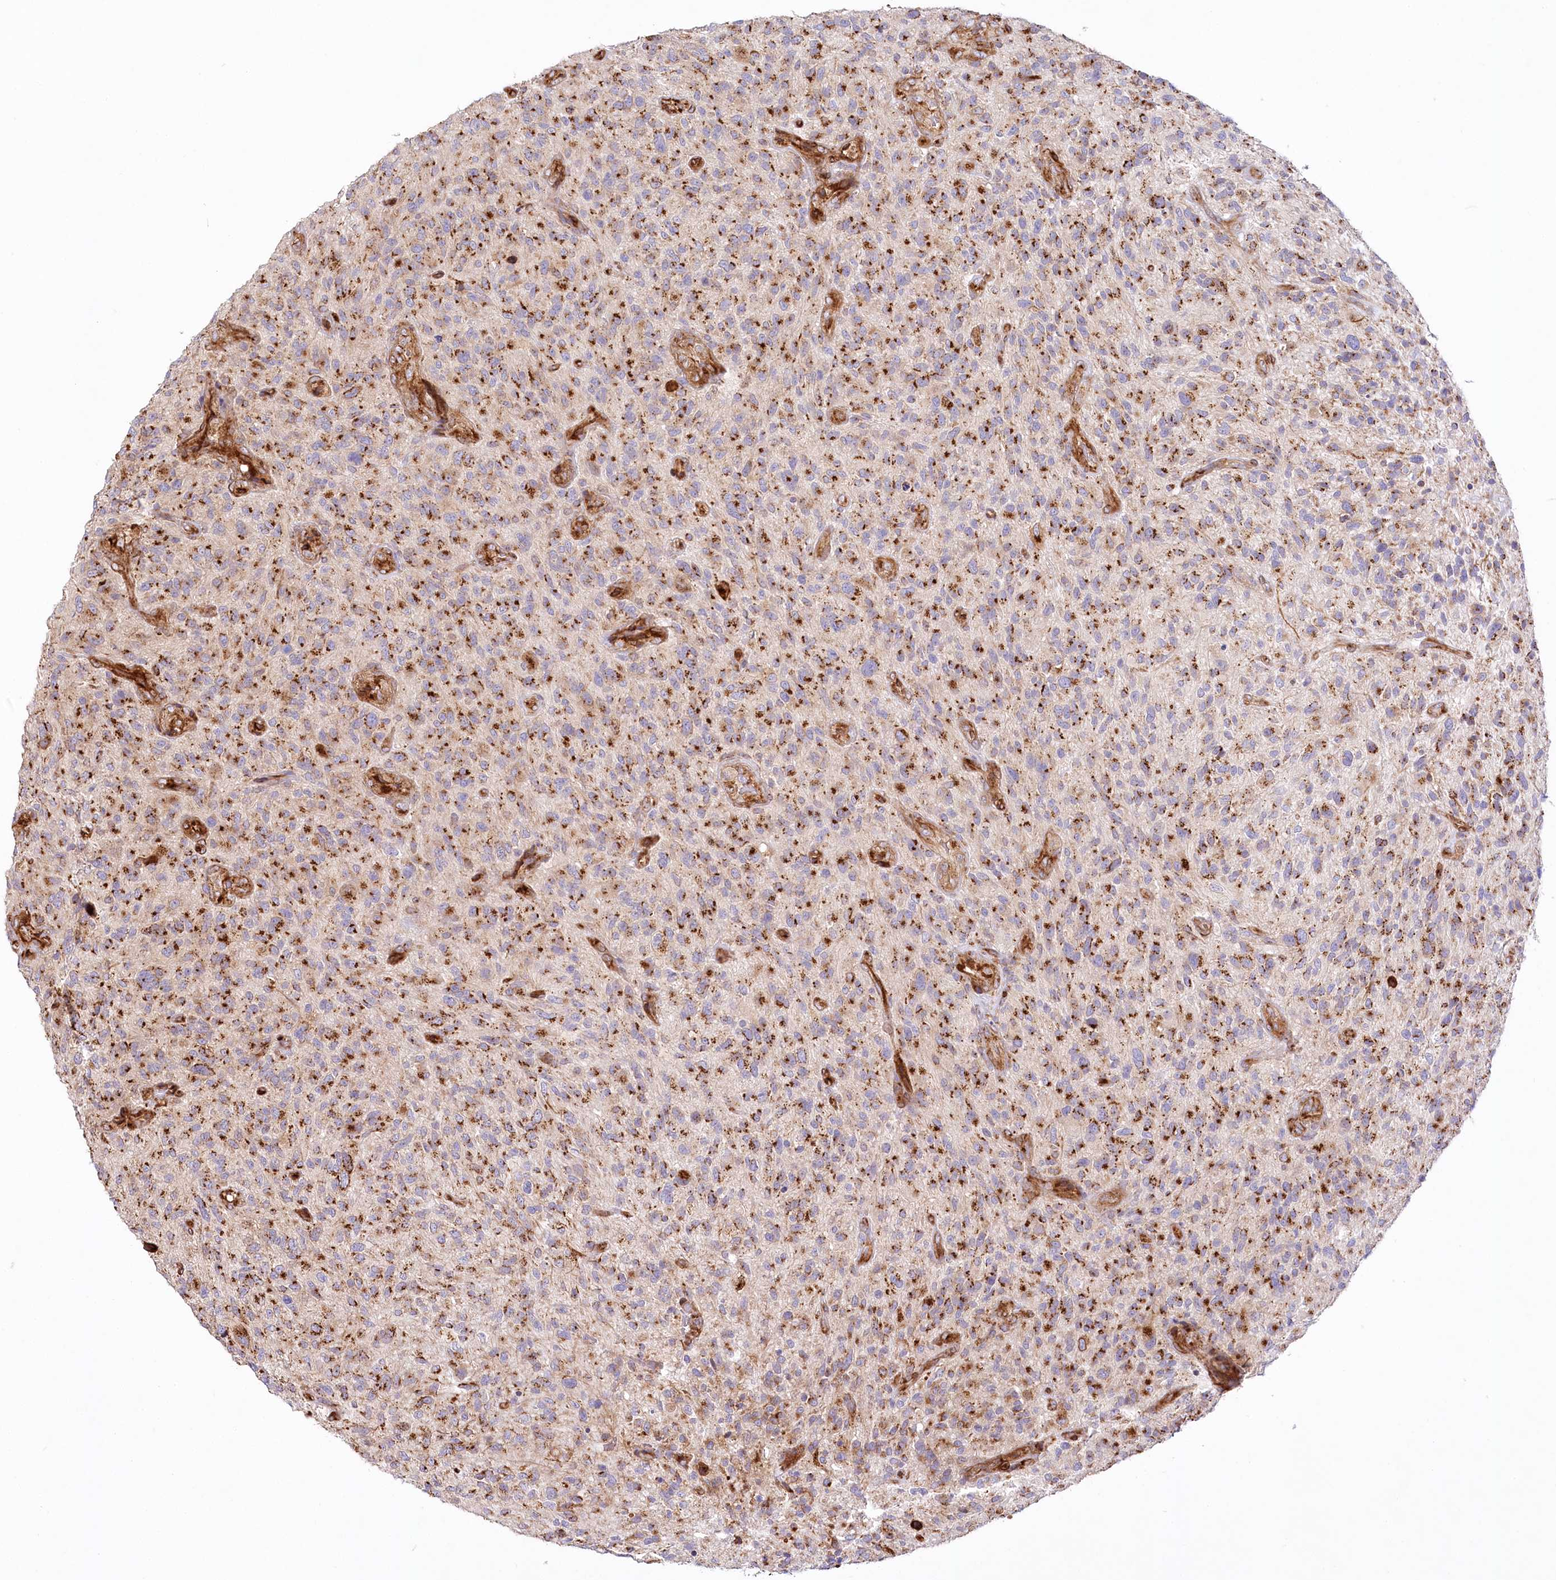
{"staining": {"intensity": "strong", "quantity": ">75%", "location": "cytoplasmic/membranous"}, "tissue": "glioma", "cell_type": "Tumor cells", "image_type": "cancer", "snomed": [{"axis": "morphology", "description": "Glioma, malignant, High grade"}, {"axis": "topography", "description": "Brain"}], "caption": "Brown immunohistochemical staining in glioma exhibits strong cytoplasmic/membranous positivity in approximately >75% of tumor cells.", "gene": "ABRAXAS2", "patient": {"sex": "male", "age": 47}}